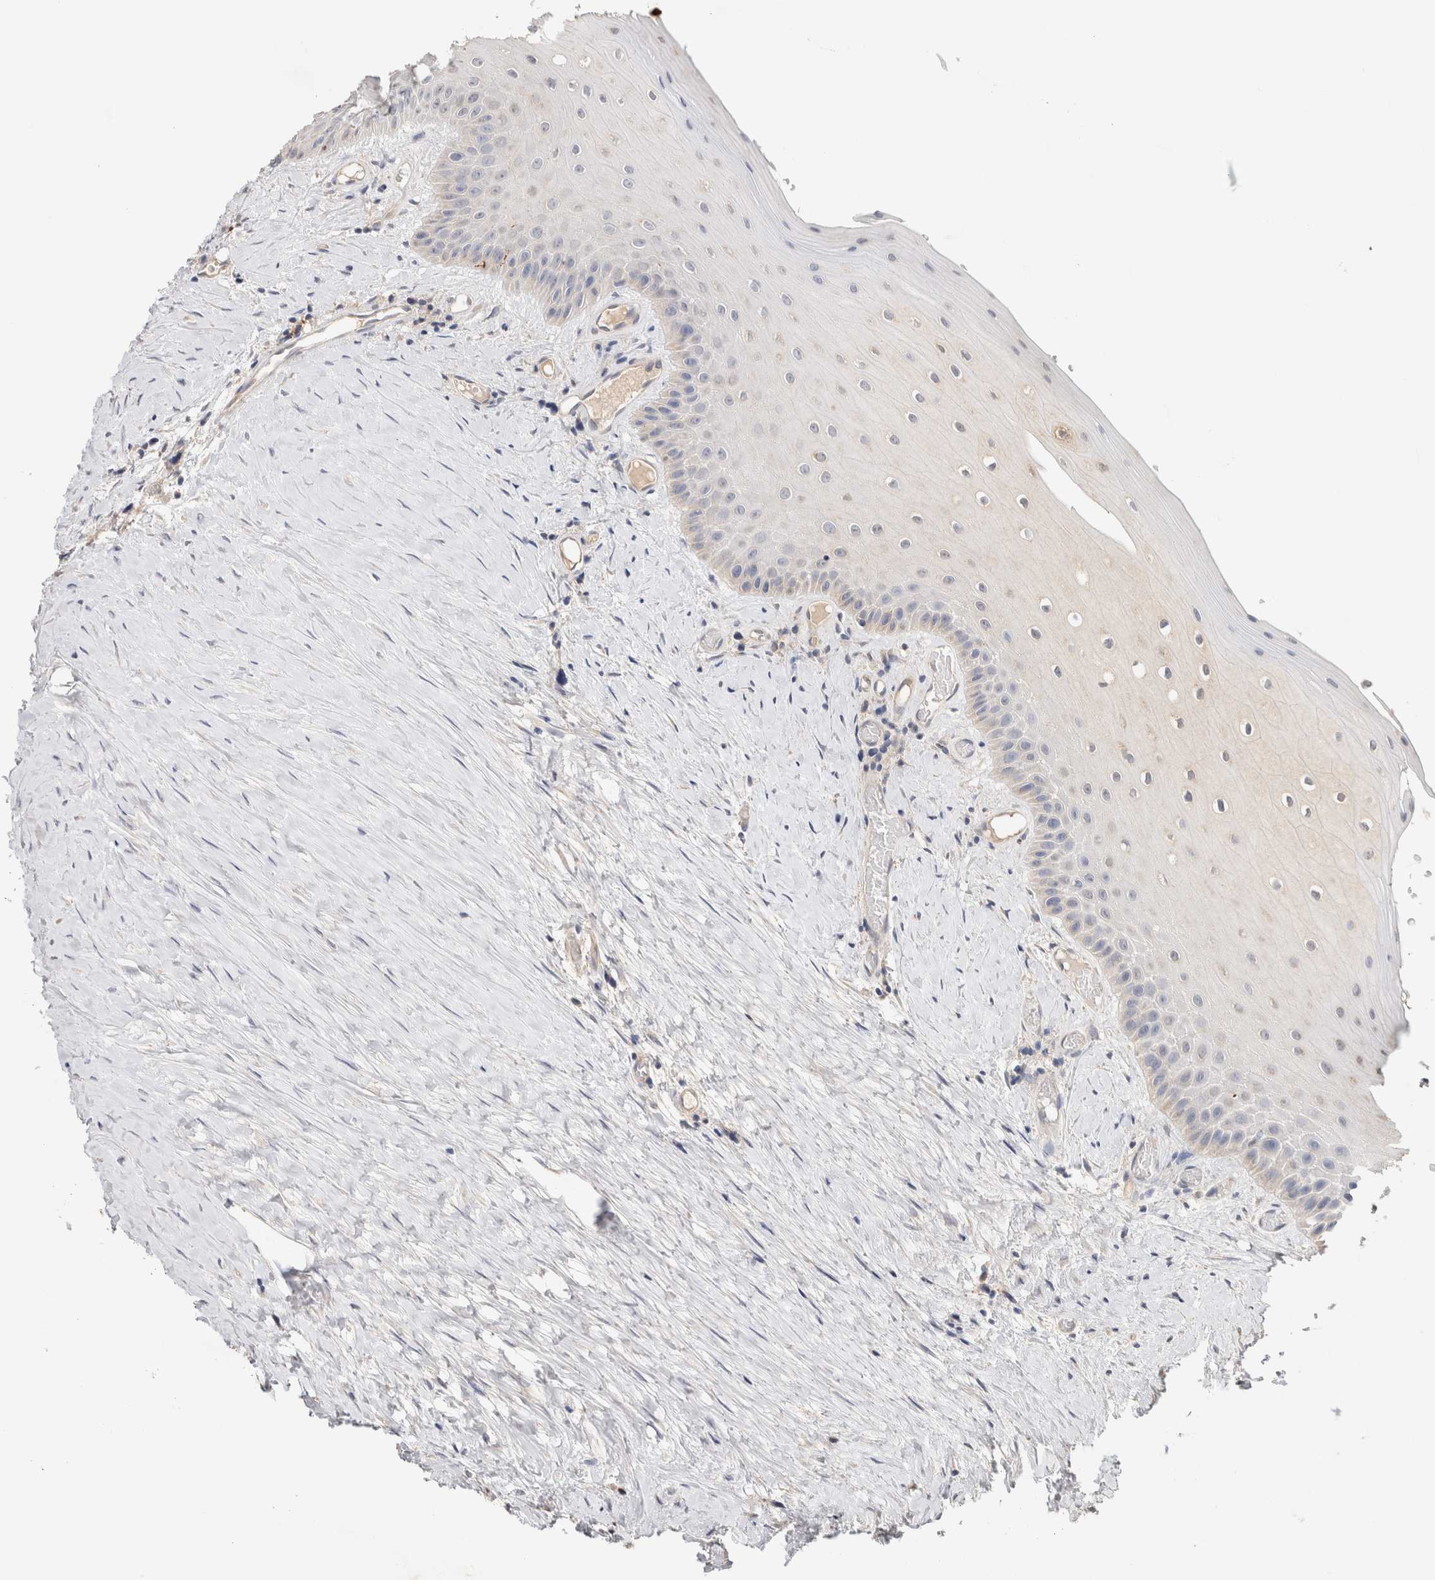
{"staining": {"intensity": "negative", "quantity": "none", "location": "none"}, "tissue": "oral mucosa", "cell_type": "Squamous epithelial cells", "image_type": "normal", "snomed": [{"axis": "morphology", "description": "Normal tissue, NOS"}, {"axis": "topography", "description": "Skeletal muscle"}, {"axis": "topography", "description": "Oral tissue"}, {"axis": "topography", "description": "Peripheral nerve tissue"}], "caption": "IHC histopathology image of benign oral mucosa: human oral mucosa stained with DAB (3,3'-diaminobenzidine) reveals no significant protein expression in squamous epithelial cells.", "gene": "B3GNTL1", "patient": {"sex": "female", "age": 84}}